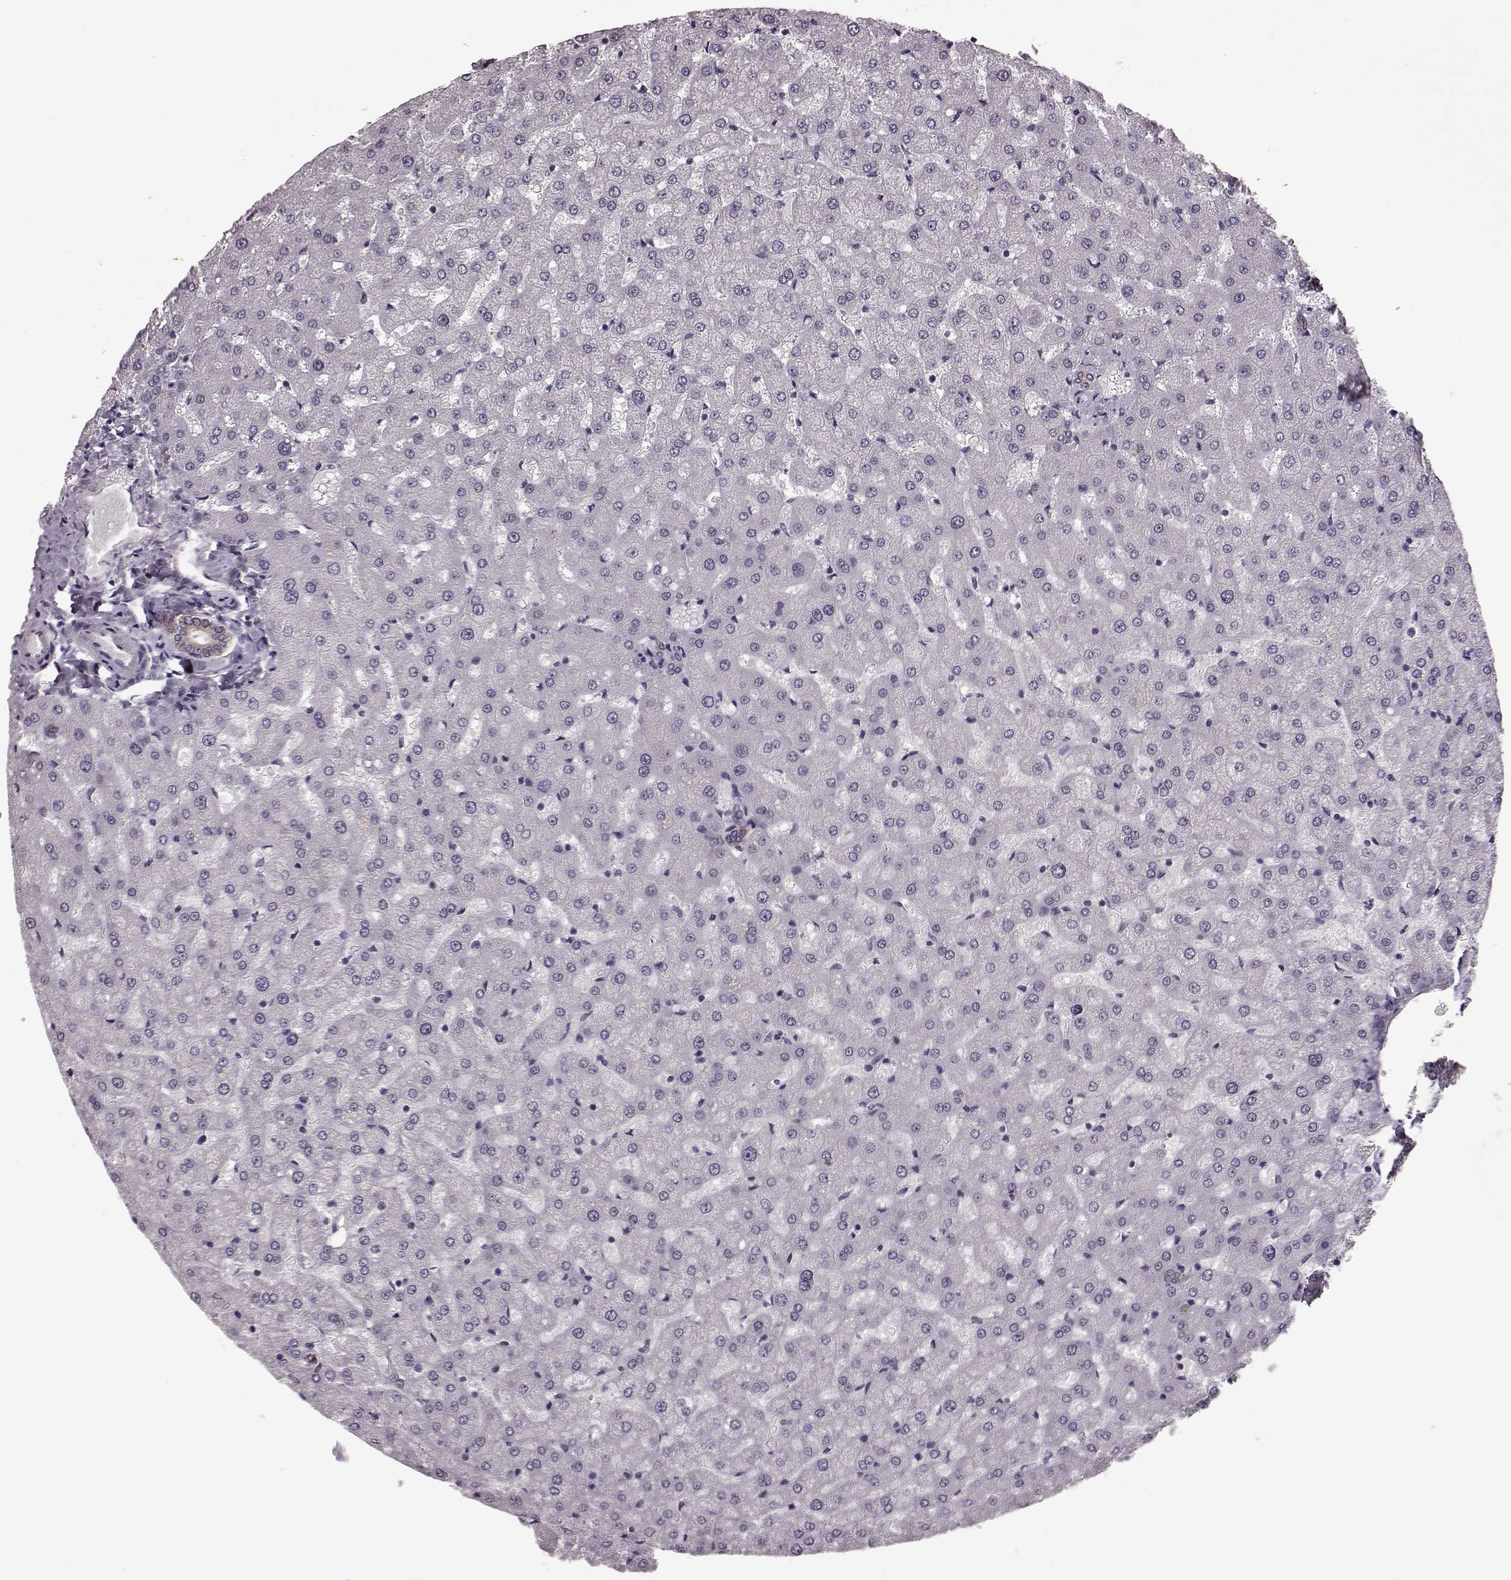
{"staining": {"intensity": "weak", "quantity": "<25%", "location": "cytoplasmic/membranous"}, "tissue": "liver", "cell_type": "Cholangiocytes", "image_type": "normal", "snomed": [{"axis": "morphology", "description": "Normal tissue, NOS"}, {"axis": "topography", "description": "Liver"}], "caption": "IHC image of benign human liver stained for a protein (brown), which exhibits no staining in cholangiocytes. (DAB (3,3'-diaminobenzidine) immunohistochemistry (IHC) visualized using brightfield microscopy, high magnification).", "gene": "CST7", "patient": {"sex": "female", "age": 50}}